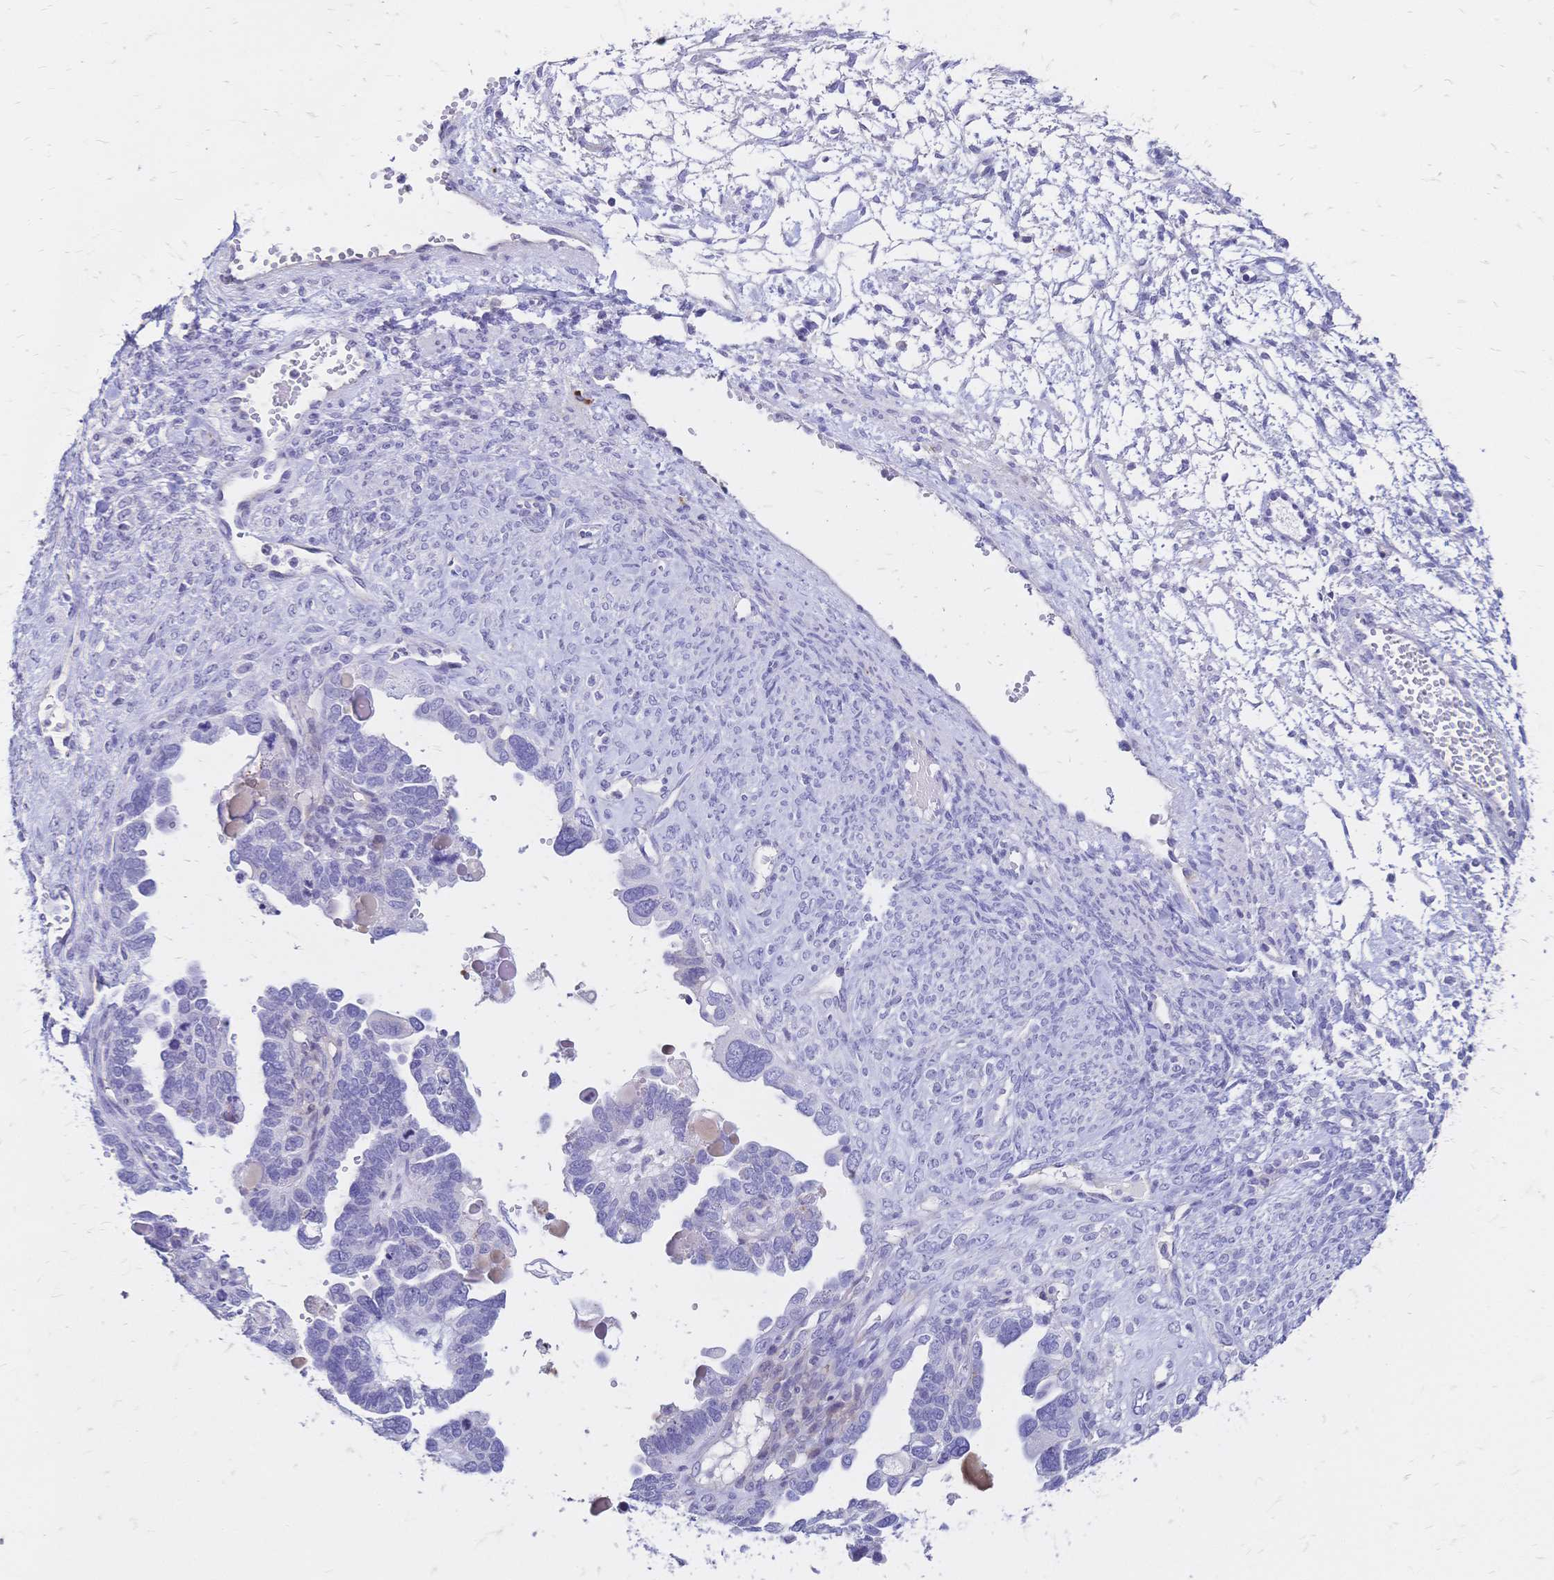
{"staining": {"intensity": "negative", "quantity": "none", "location": "none"}, "tissue": "ovarian cancer", "cell_type": "Tumor cells", "image_type": "cancer", "snomed": [{"axis": "morphology", "description": "Cystadenocarcinoma, serous, NOS"}, {"axis": "topography", "description": "Ovary"}], "caption": "Serous cystadenocarcinoma (ovarian) stained for a protein using immunohistochemistry (IHC) reveals no positivity tumor cells.", "gene": "IL2RA", "patient": {"sex": "female", "age": 51}}